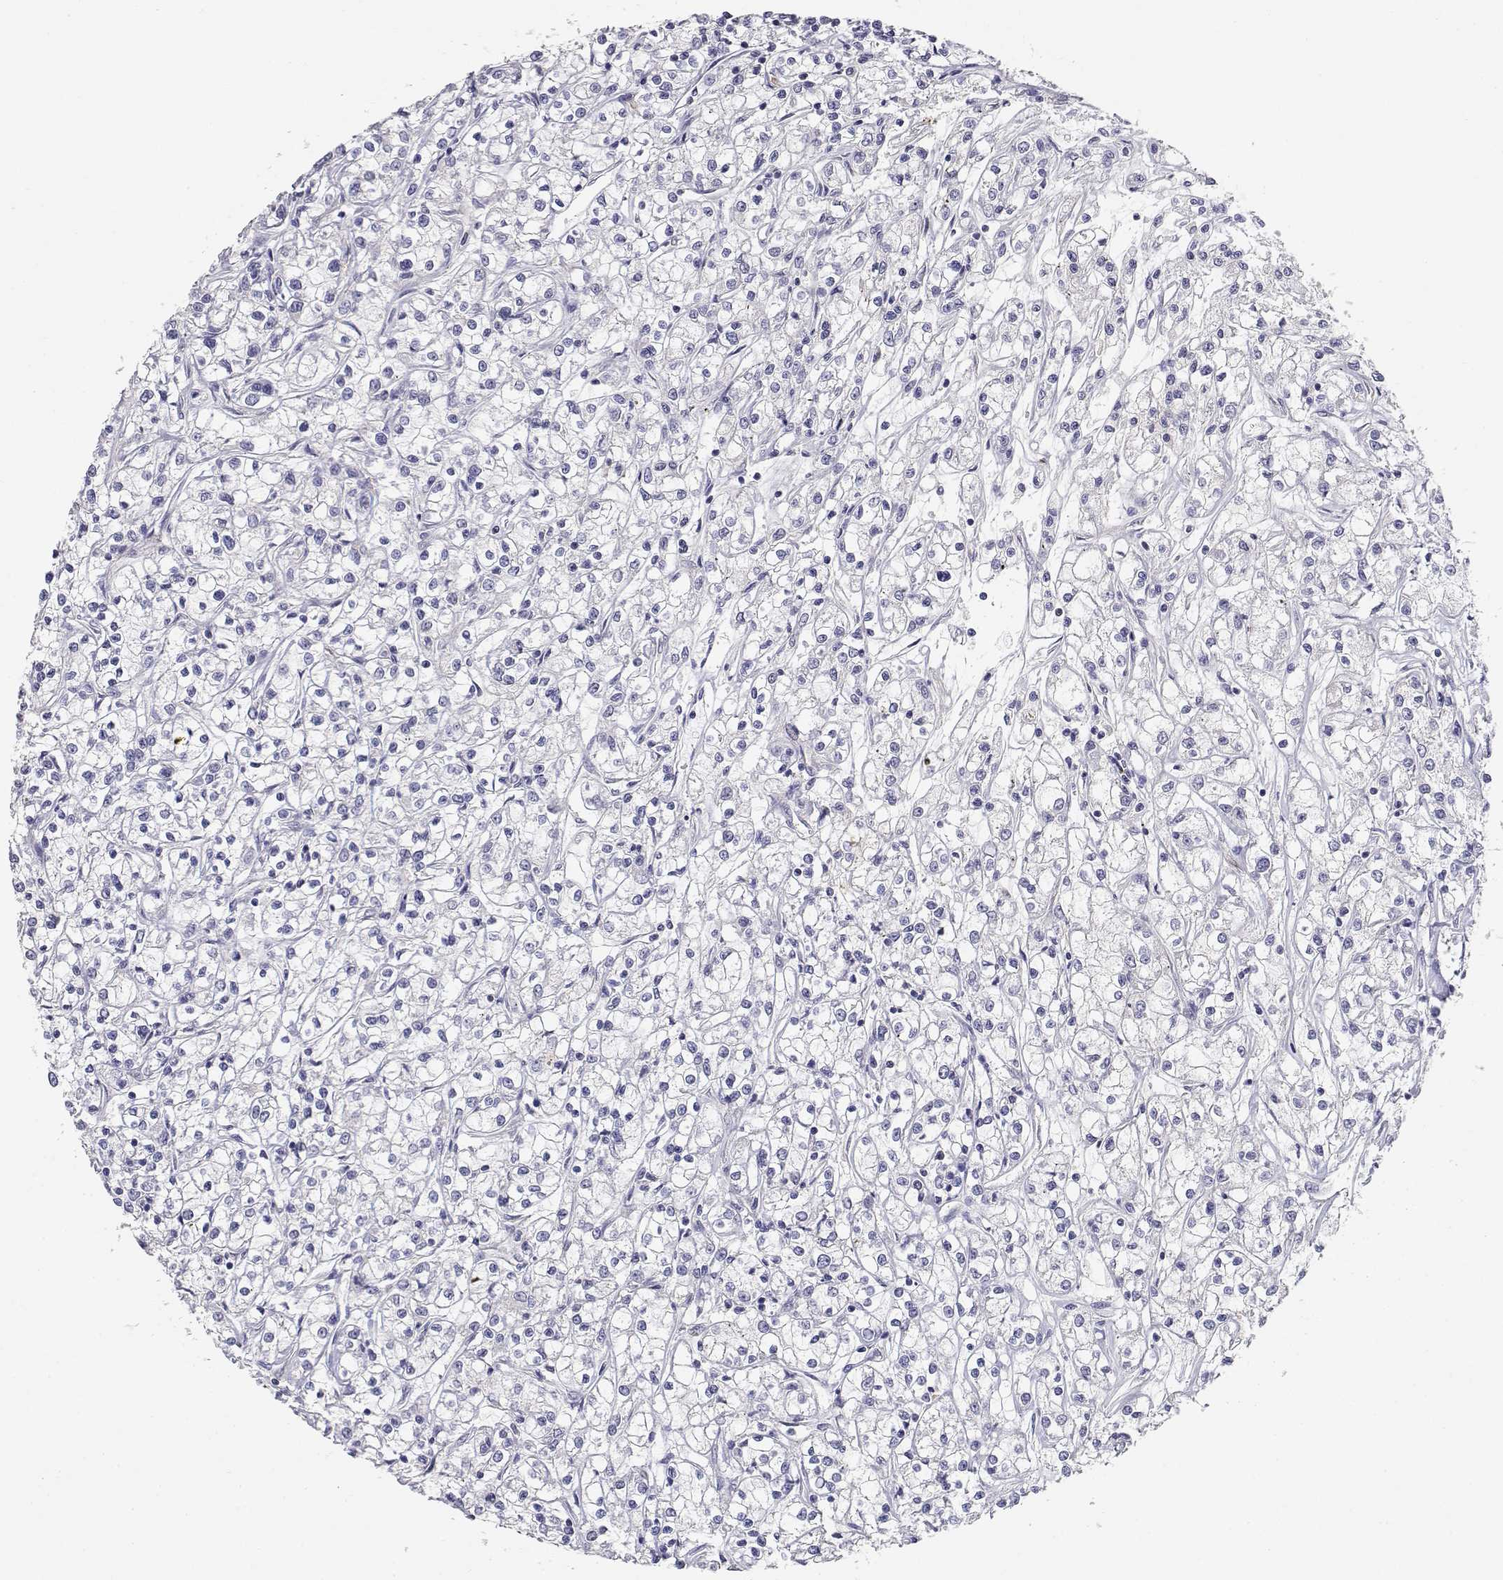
{"staining": {"intensity": "negative", "quantity": "none", "location": "none"}, "tissue": "renal cancer", "cell_type": "Tumor cells", "image_type": "cancer", "snomed": [{"axis": "morphology", "description": "Adenocarcinoma, NOS"}, {"axis": "topography", "description": "Kidney"}], "caption": "The histopathology image exhibits no staining of tumor cells in renal cancer (adenocarcinoma).", "gene": "ADA", "patient": {"sex": "female", "age": 59}}